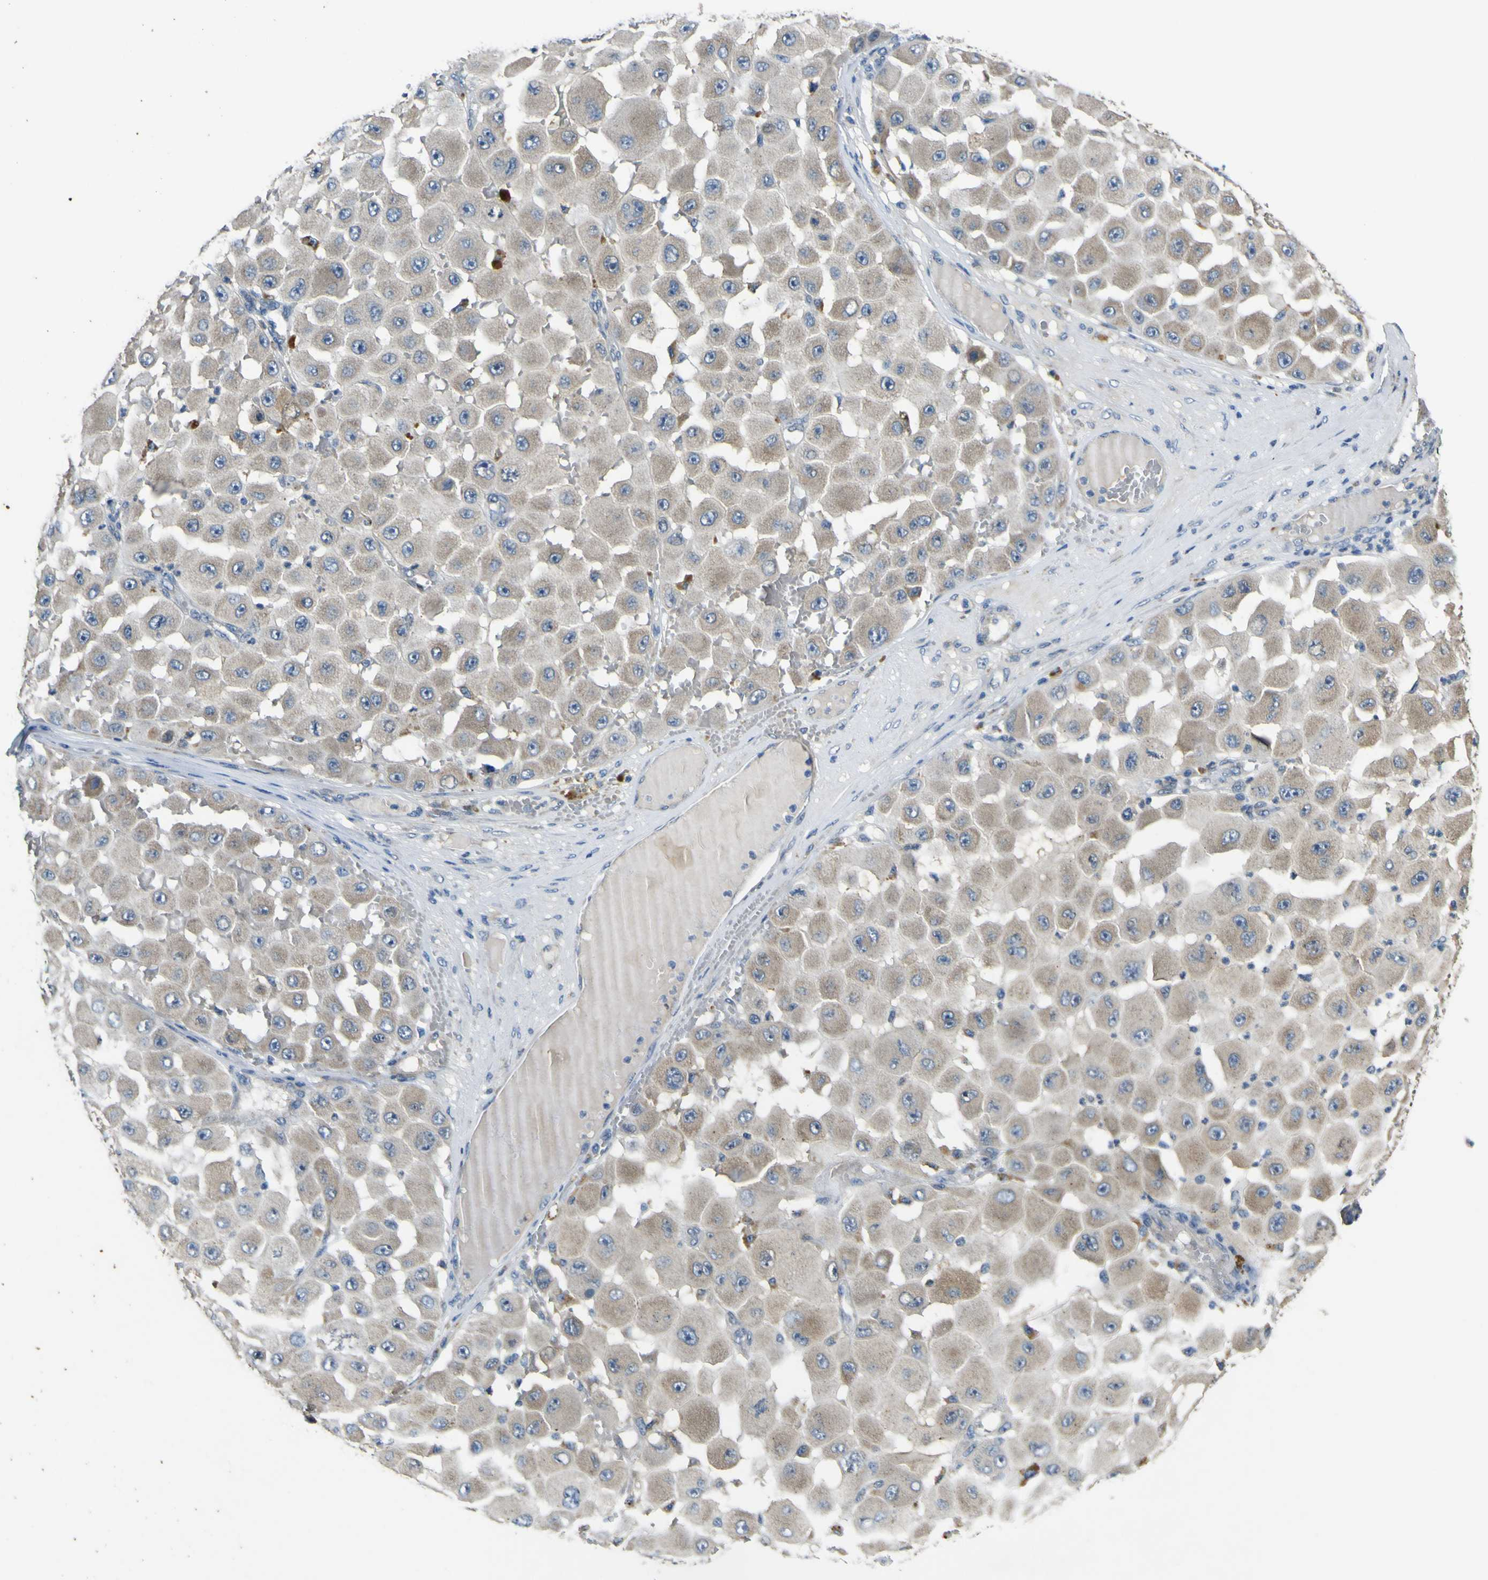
{"staining": {"intensity": "moderate", "quantity": "<25%", "location": "cytoplasmic/membranous"}, "tissue": "melanoma", "cell_type": "Tumor cells", "image_type": "cancer", "snomed": [{"axis": "morphology", "description": "Malignant melanoma, NOS"}, {"axis": "topography", "description": "Skin"}], "caption": "Moderate cytoplasmic/membranous positivity is seen in about <25% of tumor cells in melanoma.", "gene": "LDLR", "patient": {"sex": "female", "age": 81}}